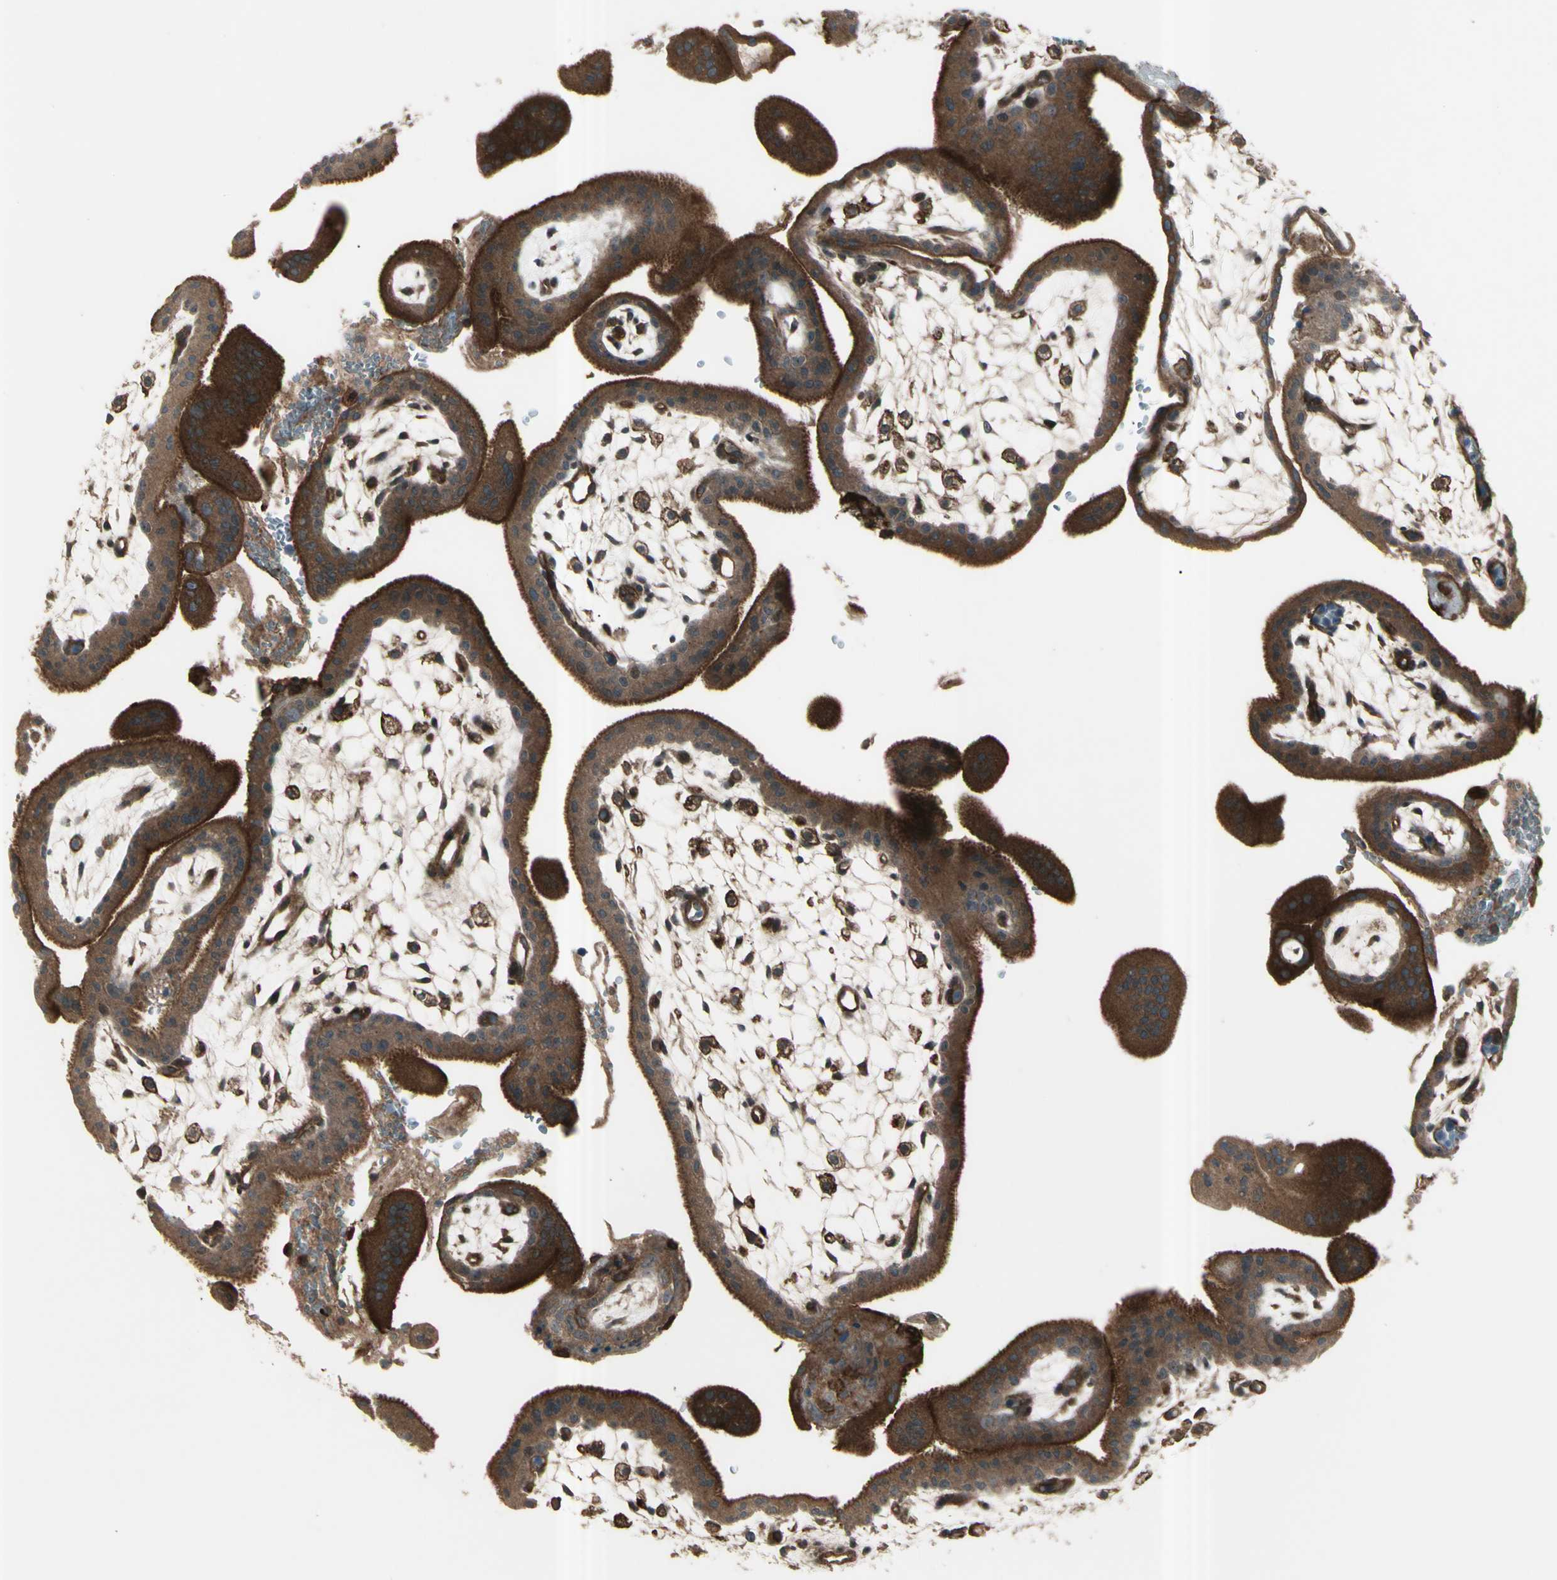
{"staining": {"intensity": "strong", "quantity": ">75%", "location": "cytoplasmic/membranous"}, "tissue": "placenta", "cell_type": "Decidual cells", "image_type": "normal", "snomed": [{"axis": "morphology", "description": "Normal tissue, NOS"}, {"axis": "topography", "description": "Placenta"}], "caption": "Immunohistochemical staining of normal placenta demonstrates high levels of strong cytoplasmic/membranous positivity in about >75% of decidual cells. The protein is stained brown, and the nuclei are stained in blue (DAB (3,3'-diaminobenzidine) IHC with brightfield microscopy, high magnification).", "gene": "FXYD5", "patient": {"sex": "female", "age": 35}}